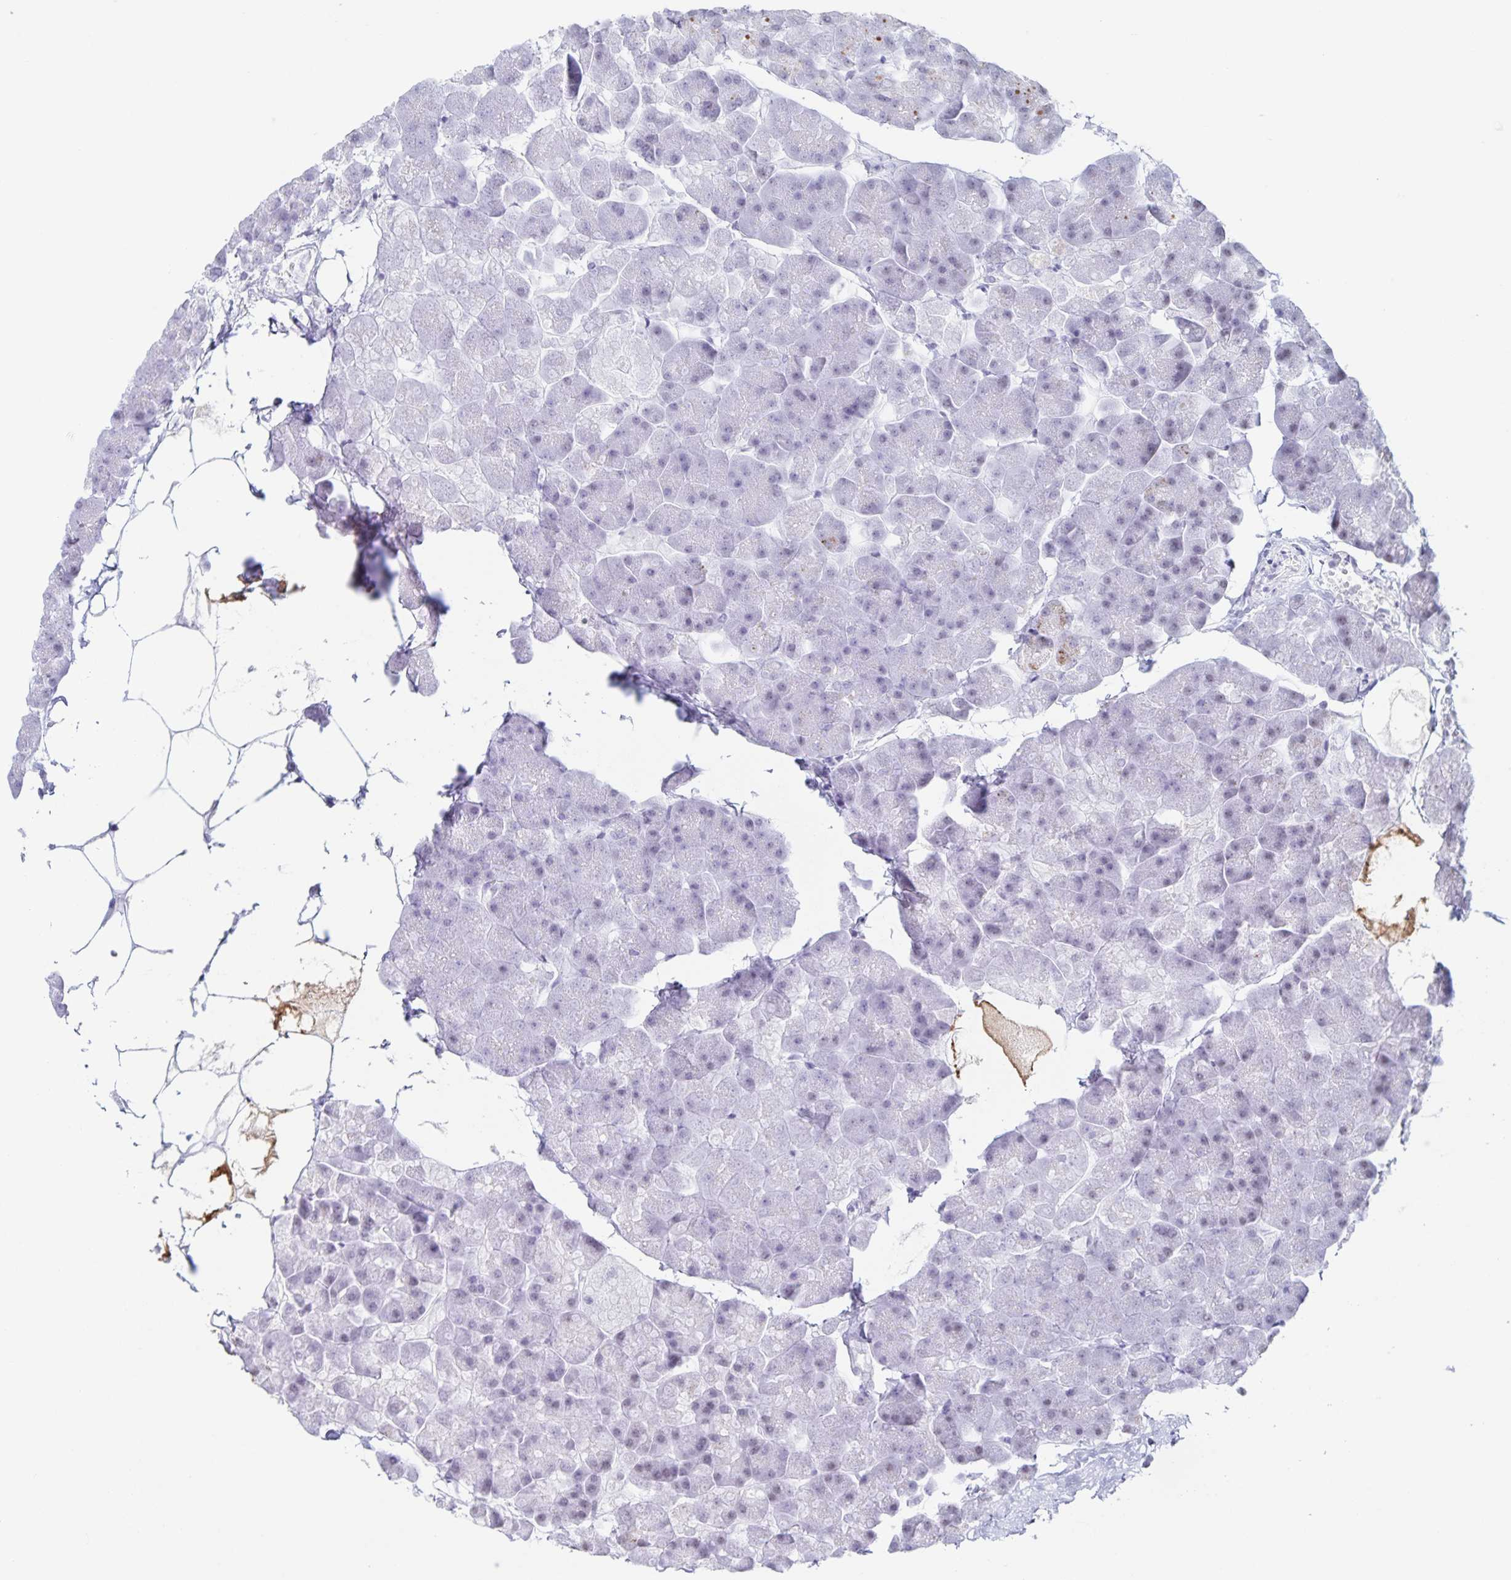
{"staining": {"intensity": "weak", "quantity": "<25%", "location": "nuclear"}, "tissue": "pancreas", "cell_type": "Exocrine glandular cells", "image_type": "normal", "snomed": [{"axis": "morphology", "description": "Normal tissue, NOS"}, {"axis": "topography", "description": "Pancreas"}], "caption": "DAB (3,3'-diaminobenzidine) immunohistochemical staining of benign human pancreas exhibits no significant expression in exocrine glandular cells. (DAB (3,3'-diaminobenzidine) IHC, high magnification).", "gene": "LCE6A", "patient": {"sex": "male", "age": 35}}